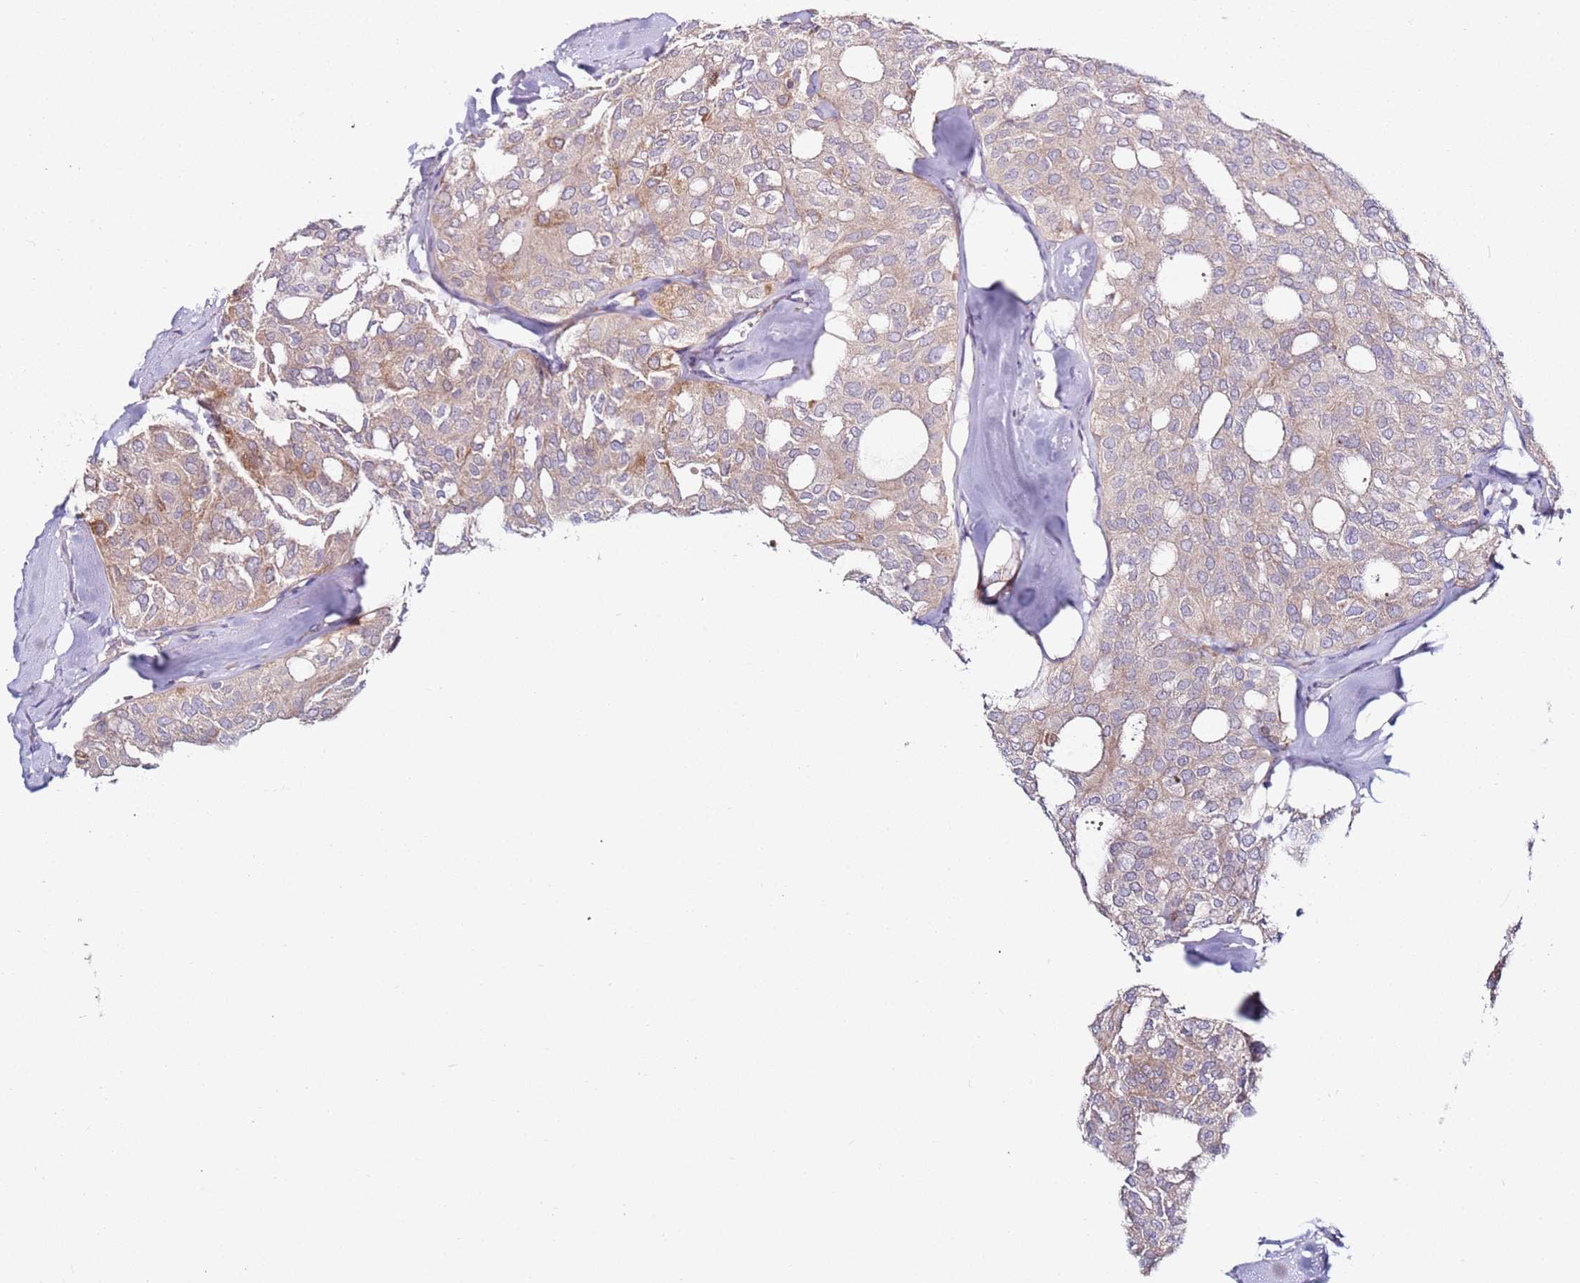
{"staining": {"intensity": "weak", "quantity": ">75%", "location": "cytoplasmic/membranous"}, "tissue": "thyroid cancer", "cell_type": "Tumor cells", "image_type": "cancer", "snomed": [{"axis": "morphology", "description": "Follicular adenoma carcinoma, NOS"}, {"axis": "topography", "description": "Thyroid gland"}], "caption": "Immunohistochemistry (IHC) (DAB (3,3'-diaminobenzidine)) staining of thyroid cancer demonstrates weak cytoplasmic/membranous protein staining in about >75% of tumor cells. Using DAB (brown) and hematoxylin (blue) stains, captured at high magnification using brightfield microscopy.", "gene": "CNOT9", "patient": {"sex": "male", "age": 75}}